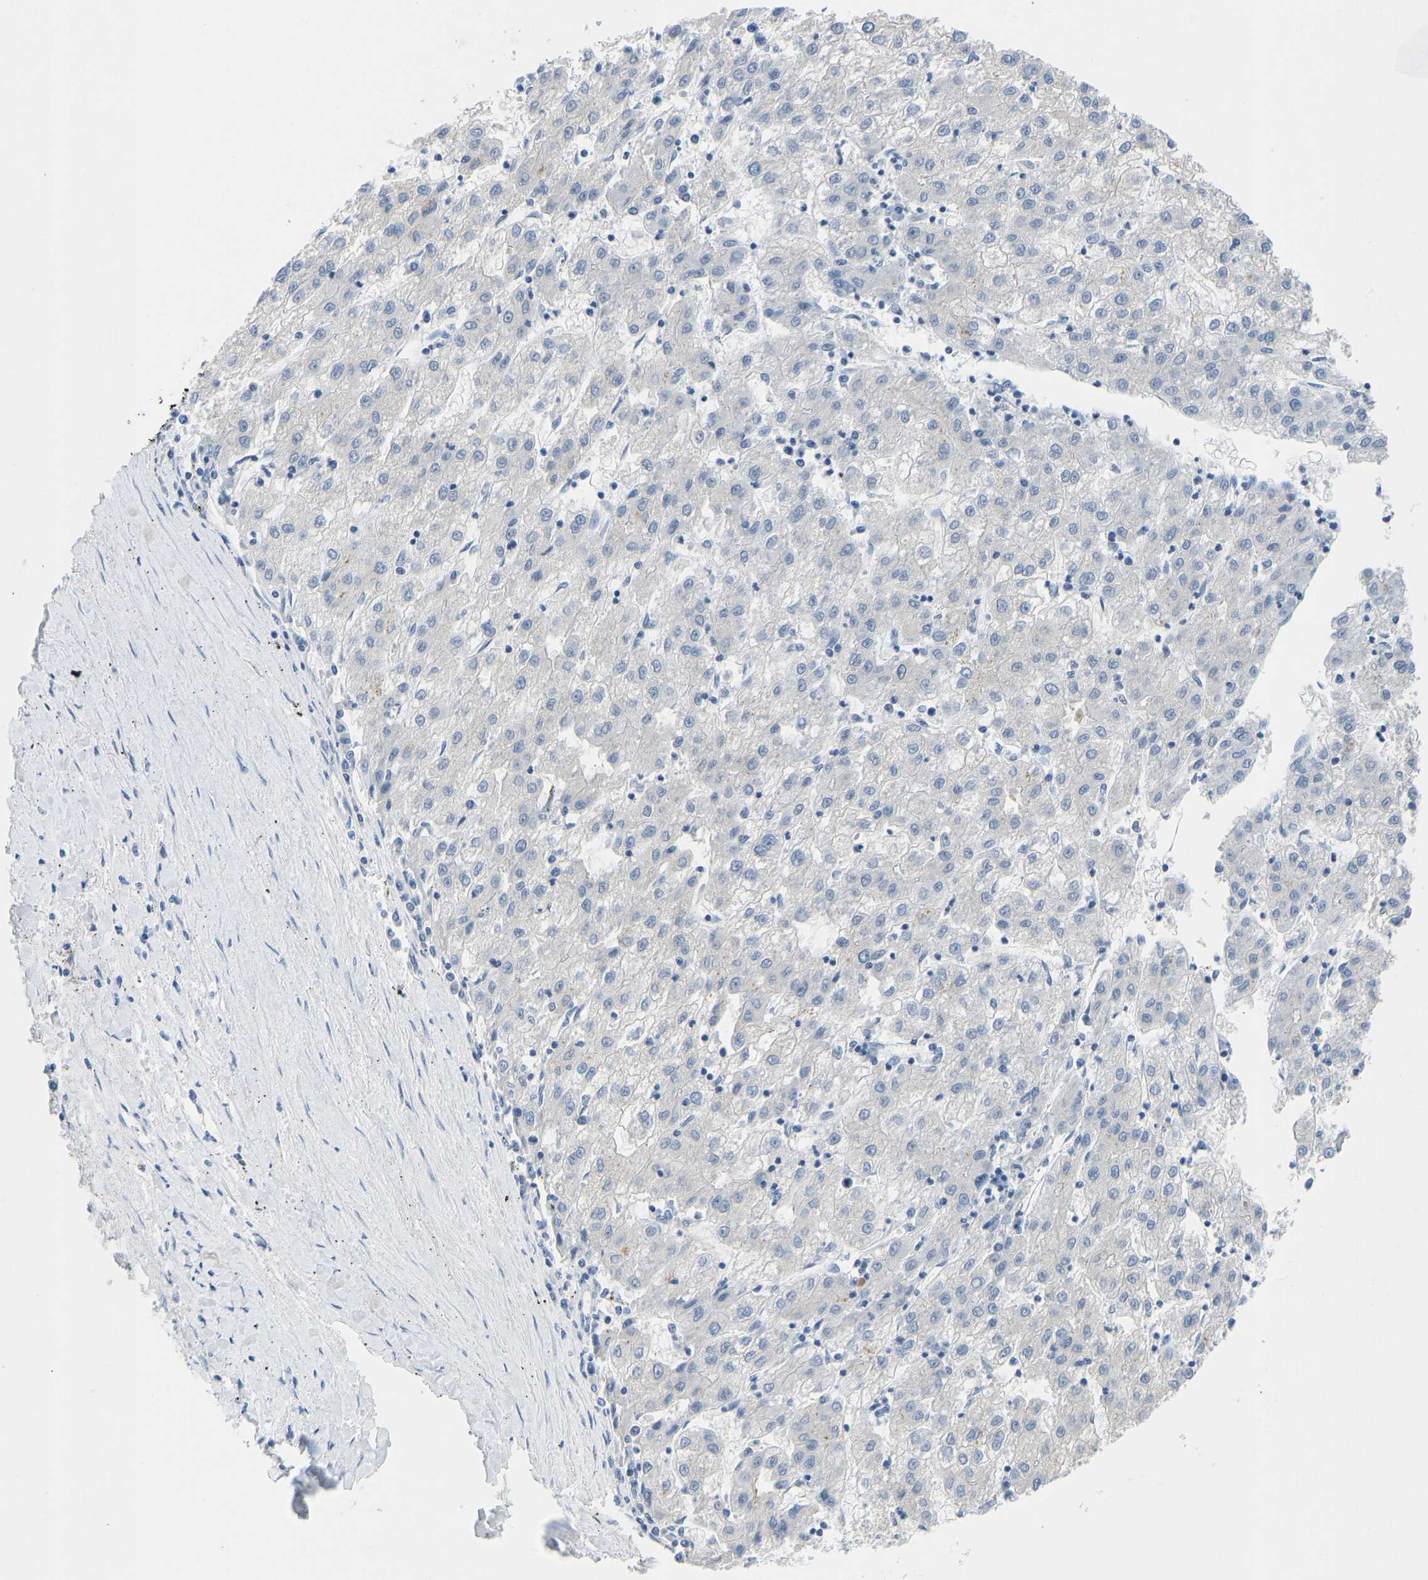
{"staining": {"intensity": "negative", "quantity": "none", "location": "none"}, "tissue": "liver cancer", "cell_type": "Tumor cells", "image_type": "cancer", "snomed": [{"axis": "morphology", "description": "Carcinoma, Hepatocellular, NOS"}, {"axis": "topography", "description": "Liver"}], "caption": "High power microscopy photomicrograph of an IHC histopathology image of liver hepatocellular carcinoma, revealing no significant positivity in tumor cells.", "gene": "TXNDC2", "patient": {"sex": "male", "age": 72}}